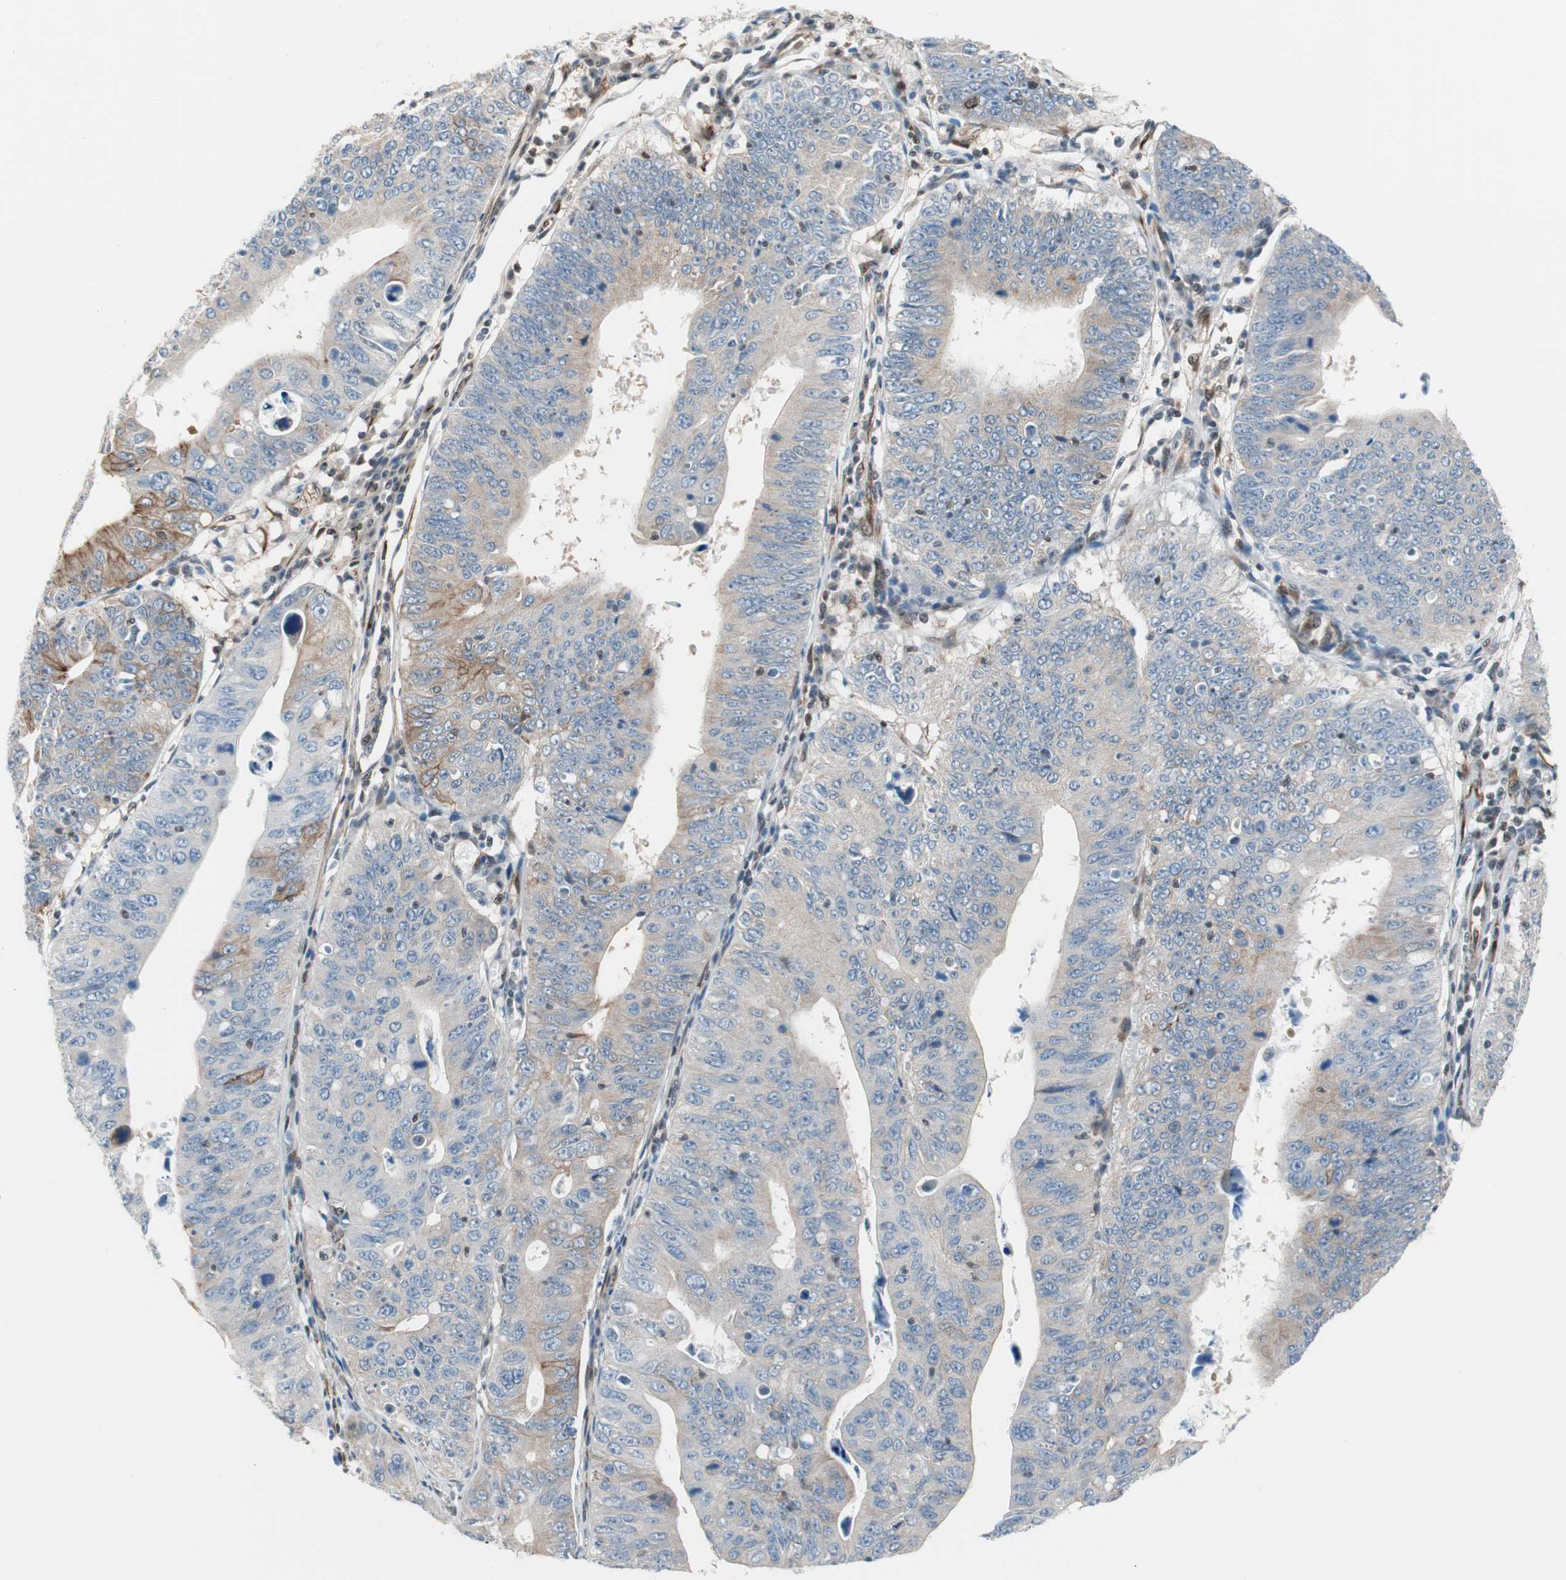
{"staining": {"intensity": "weak", "quantity": "<25%", "location": "cytoplasmic/membranous"}, "tissue": "stomach cancer", "cell_type": "Tumor cells", "image_type": "cancer", "snomed": [{"axis": "morphology", "description": "Adenocarcinoma, NOS"}, {"axis": "topography", "description": "Stomach"}], "caption": "High magnification brightfield microscopy of adenocarcinoma (stomach) stained with DAB (3,3'-diaminobenzidine) (brown) and counterstained with hematoxylin (blue): tumor cells show no significant positivity.", "gene": "ZNF512B", "patient": {"sex": "male", "age": 59}}